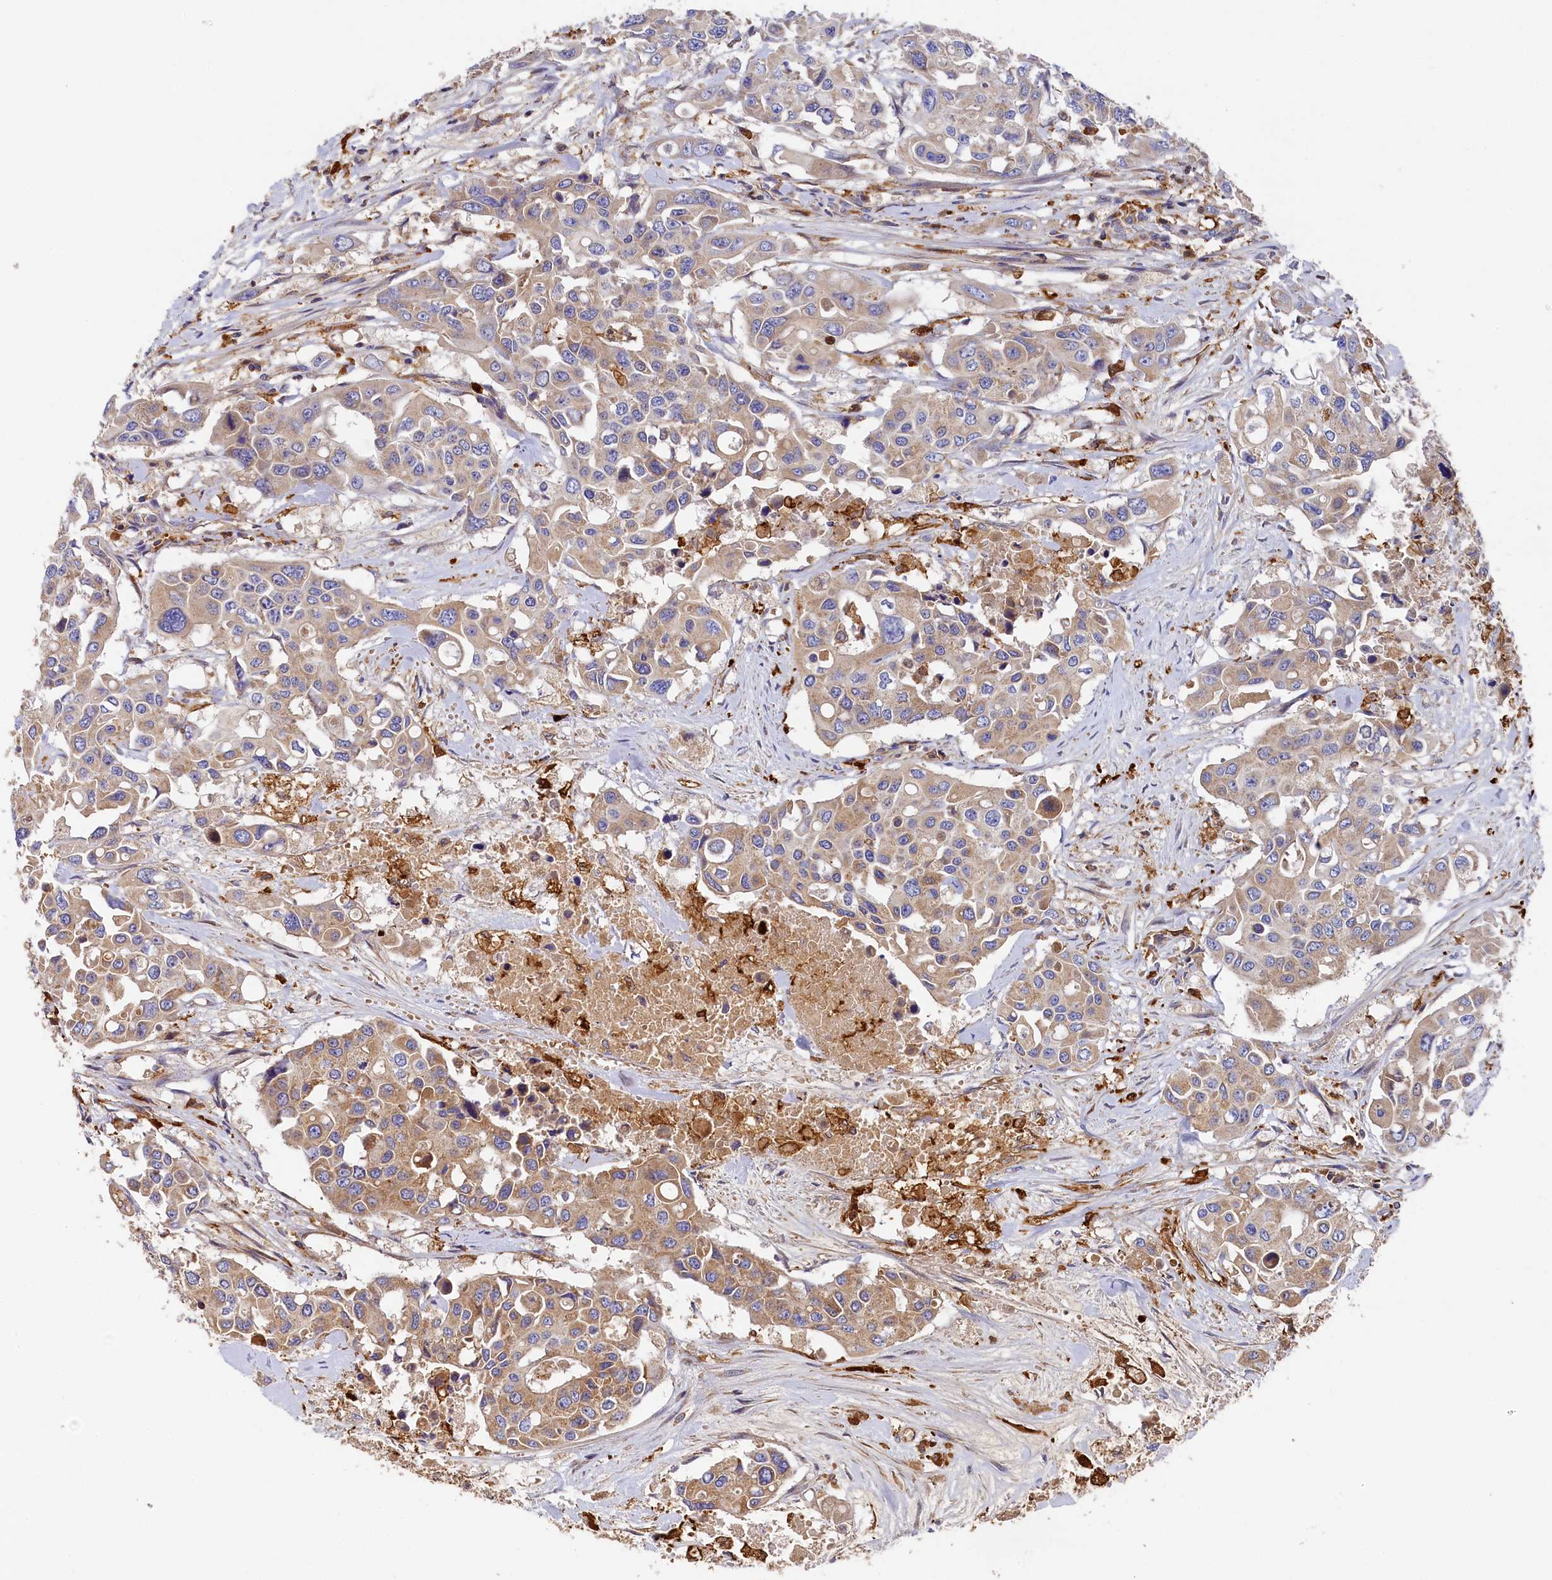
{"staining": {"intensity": "moderate", "quantity": ">75%", "location": "cytoplasmic/membranous"}, "tissue": "colorectal cancer", "cell_type": "Tumor cells", "image_type": "cancer", "snomed": [{"axis": "morphology", "description": "Adenocarcinoma, NOS"}, {"axis": "topography", "description": "Colon"}], "caption": "IHC of human adenocarcinoma (colorectal) demonstrates medium levels of moderate cytoplasmic/membranous staining in about >75% of tumor cells.", "gene": "SEC31B", "patient": {"sex": "male", "age": 77}}